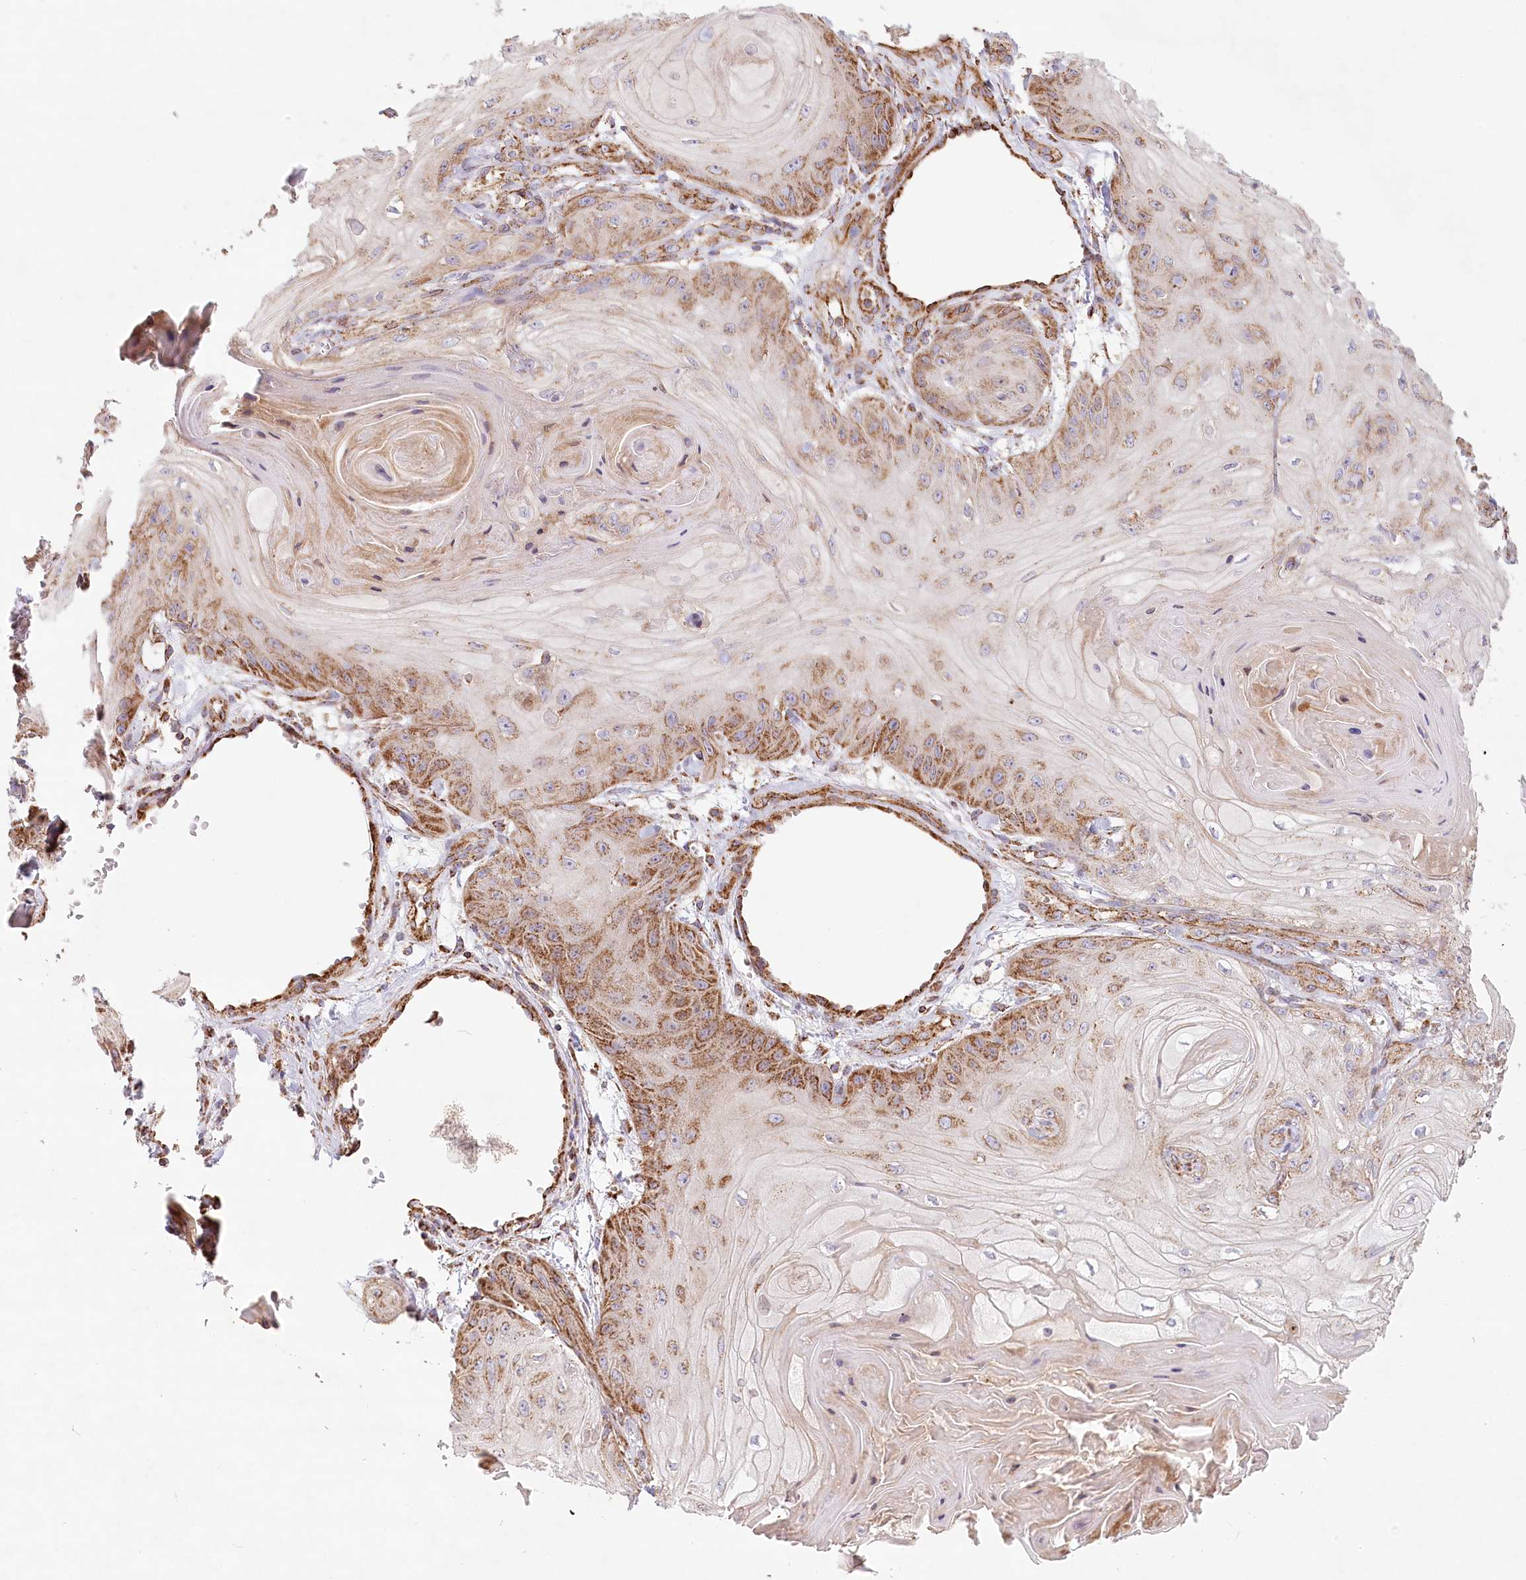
{"staining": {"intensity": "moderate", "quantity": ">75%", "location": "cytoplasmic/membranous"}, "tissue": "skin cancer", "cell_type": "Tumor cells", "image_type": "cancer", "snomed": [{"axis": "morphology", "description": "Squamous cell carcinoma, NOS"}, {"axis": "topography", "description": "Skin"}], "caption": "This micrograph shows IHC staining of human squamous cell carcinoma (skin), with medium moderate cytoplasmic/membranous positivity in about >75% of tumor cells.", "gene": "UMPS", "patient": {"sex": "male", "age": 74}}